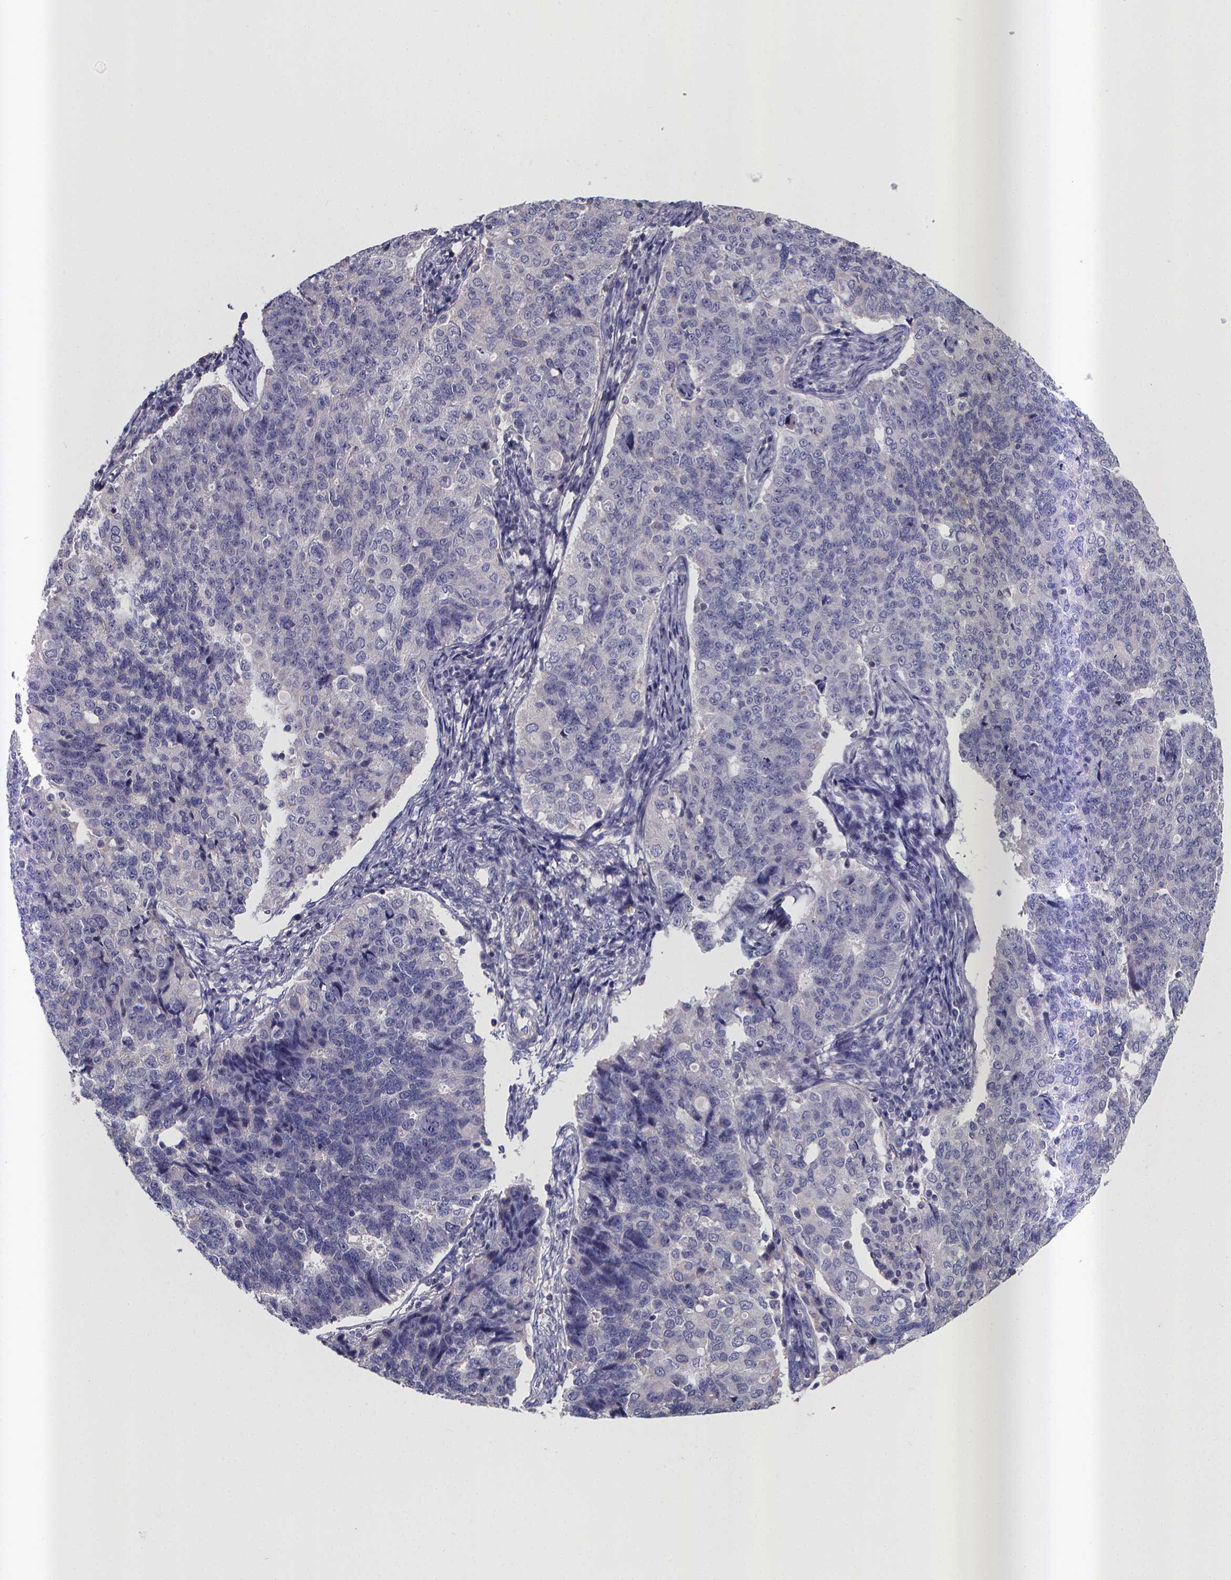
{"staining": {"intensity": "negative", "quantity": "none", "location": "none"}, "tissue": "endometrial cancer", "cell_type": "Tumor cells", "image_type": "cancer", "snomed": [{"axis": "morphology", "description": "Adenocarcinoma, NOS"}, {"axis": "topography", "description": "Endometrium"}], "caption": "The micrograph reveals no staining of tumor cells in endometrial adenocarcinoma. Nuclei are stained in blue.", "gene": "RERG", "patient": {"sex": "female", "age": 43}}